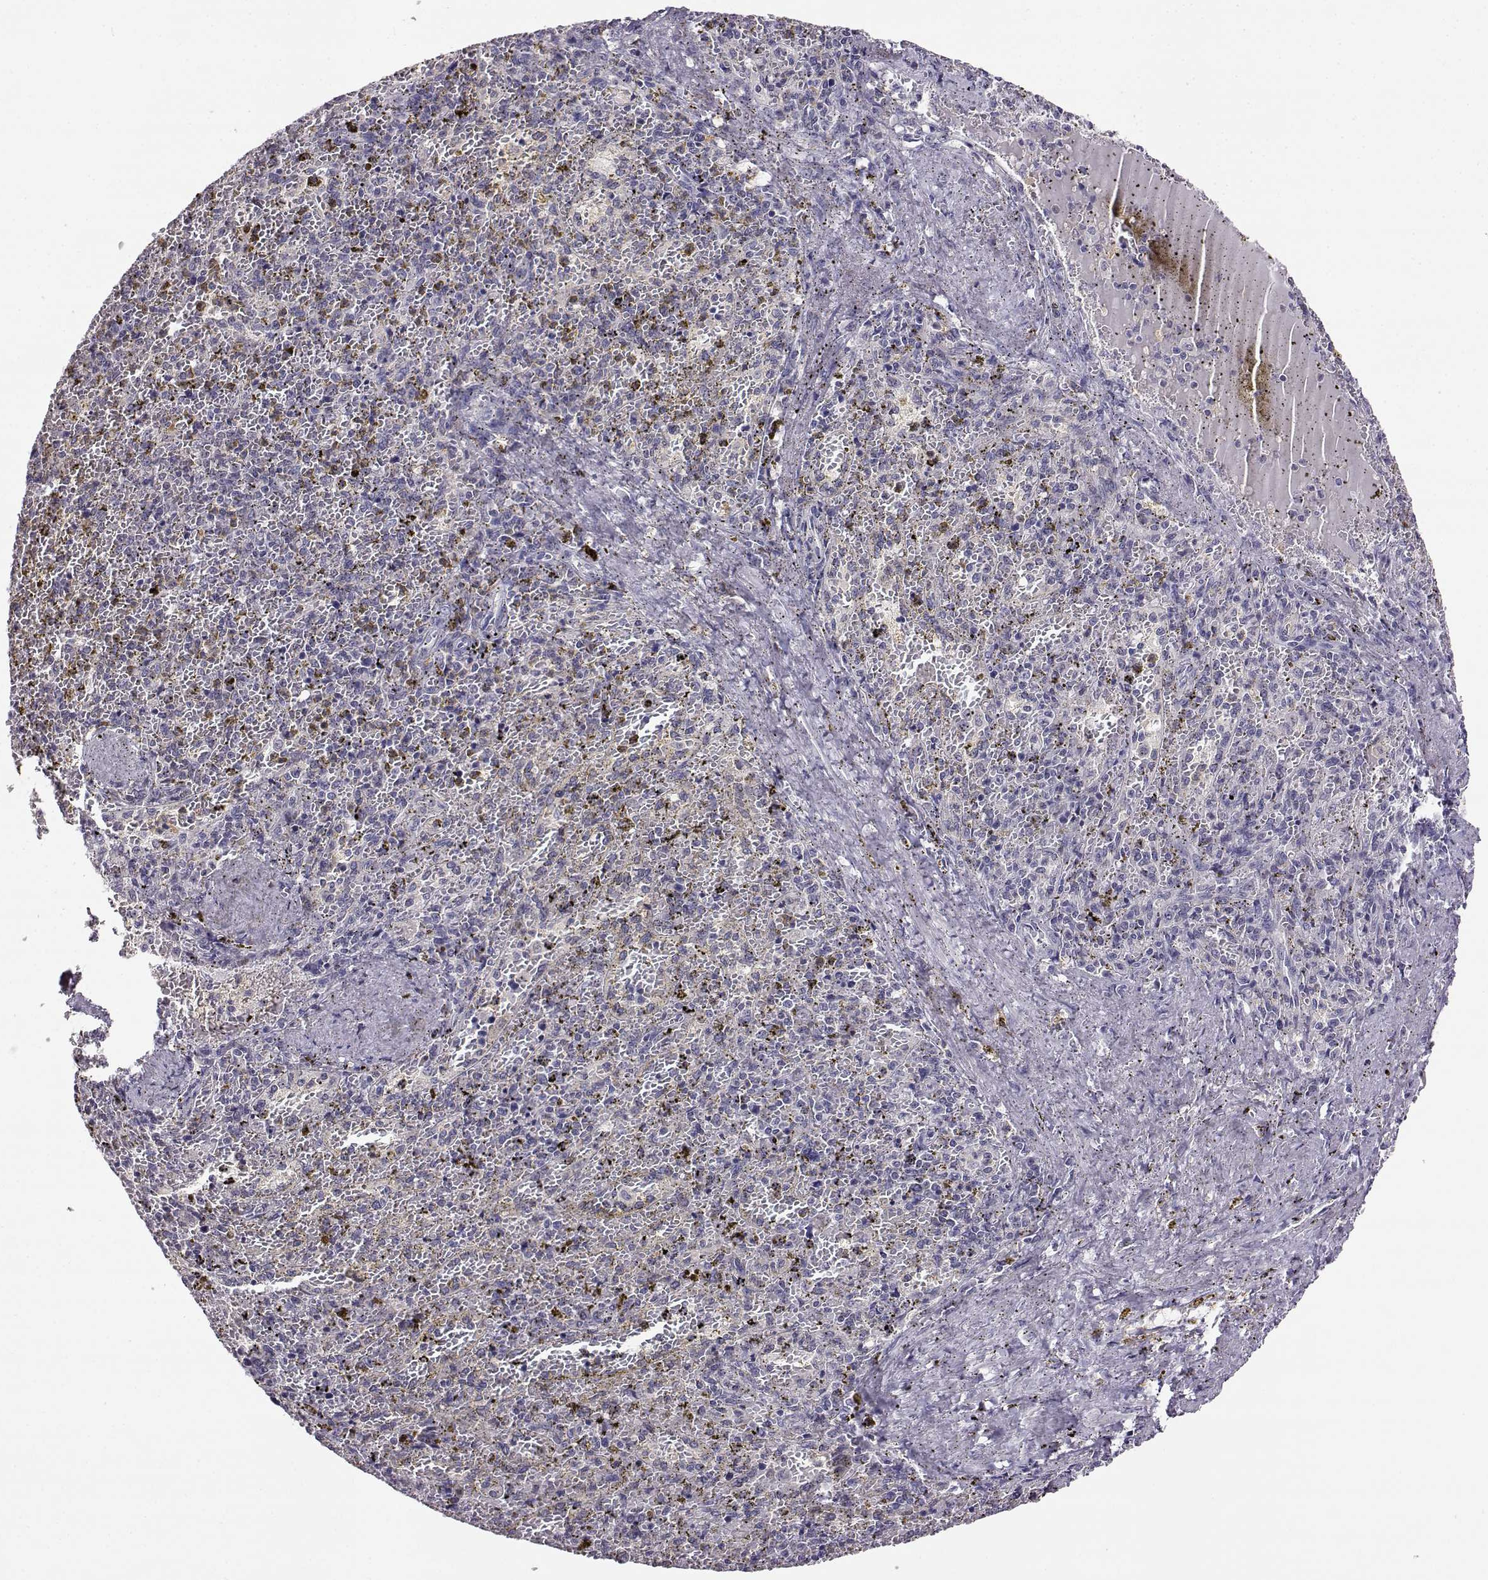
{"staining": {"intensity": "negative", "quantity": "none", "location": "none"}, "tissue": "spleen", "cell_type": "Cells in red pulp", "image_type": "normal", "snomed": [{"axis": "morphology", "description": "Normal tissue, NOS"}, {"axis": "topography", "description": "Spleen"}], "caption": "Human spleen stained for a protein using immunohistochemistry demonstrates no expression in cells in red pulp.", "gene": "AKR1B1", "patient": {"sex": "female", "age": 50}}